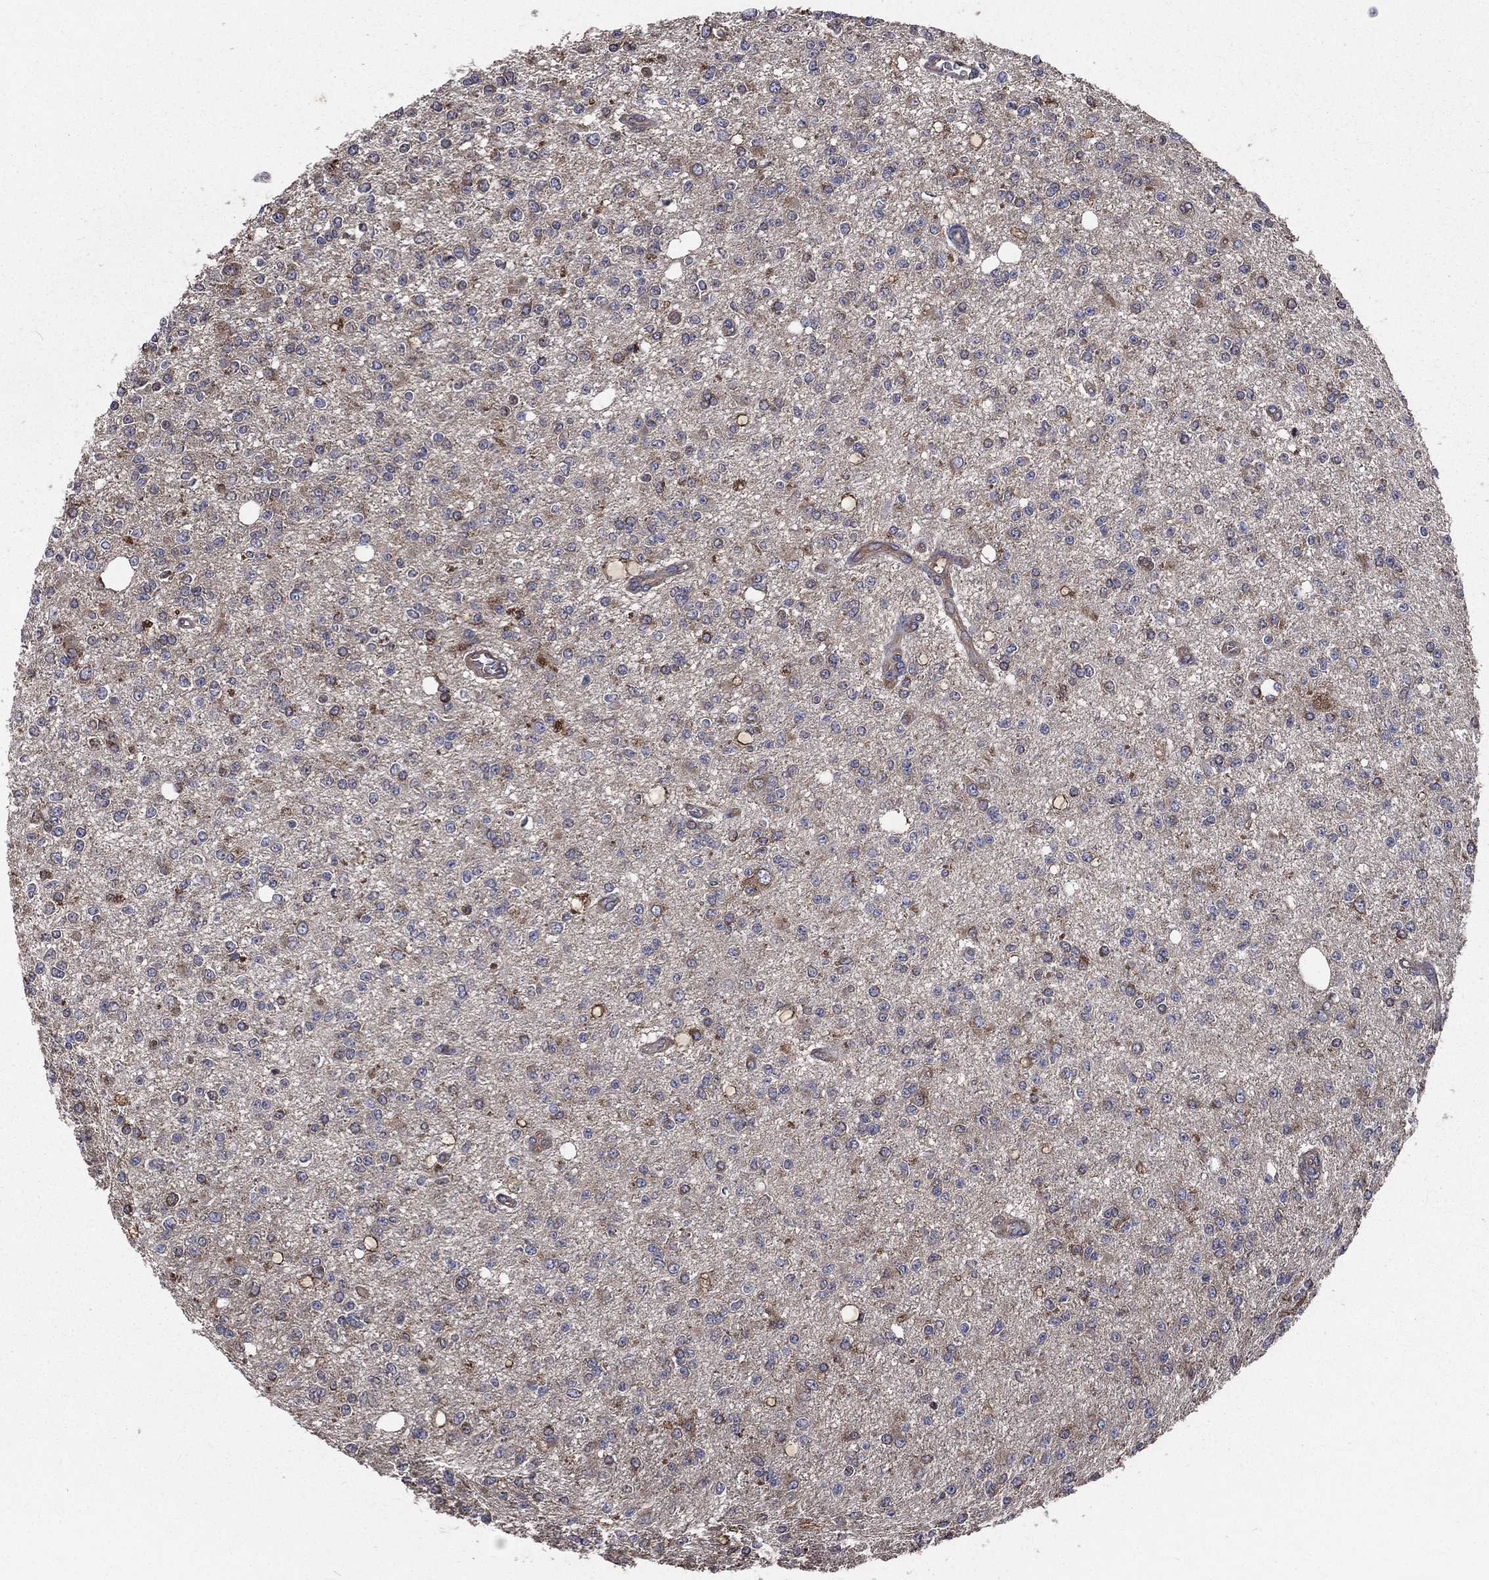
{"staining": {"intensity": "negative", "quantity": "none", "location": "none"}, "tissue": "glioma", "cell_type": "Tumor cells", "image_type": "cancer", "snomed": [{"axis": "morphology", "description": "Glioma, malignant, Low grade"}, {"axis": "topography", "description": "Brain"}], "caption": "Immunohistochemical staining of human malignant low-grade glioma displays no significant positivity in tumor cells. (DAB IHC, high magnification).", "gene": "SARS1", "patient": {"sex": "male", "age": 67}}